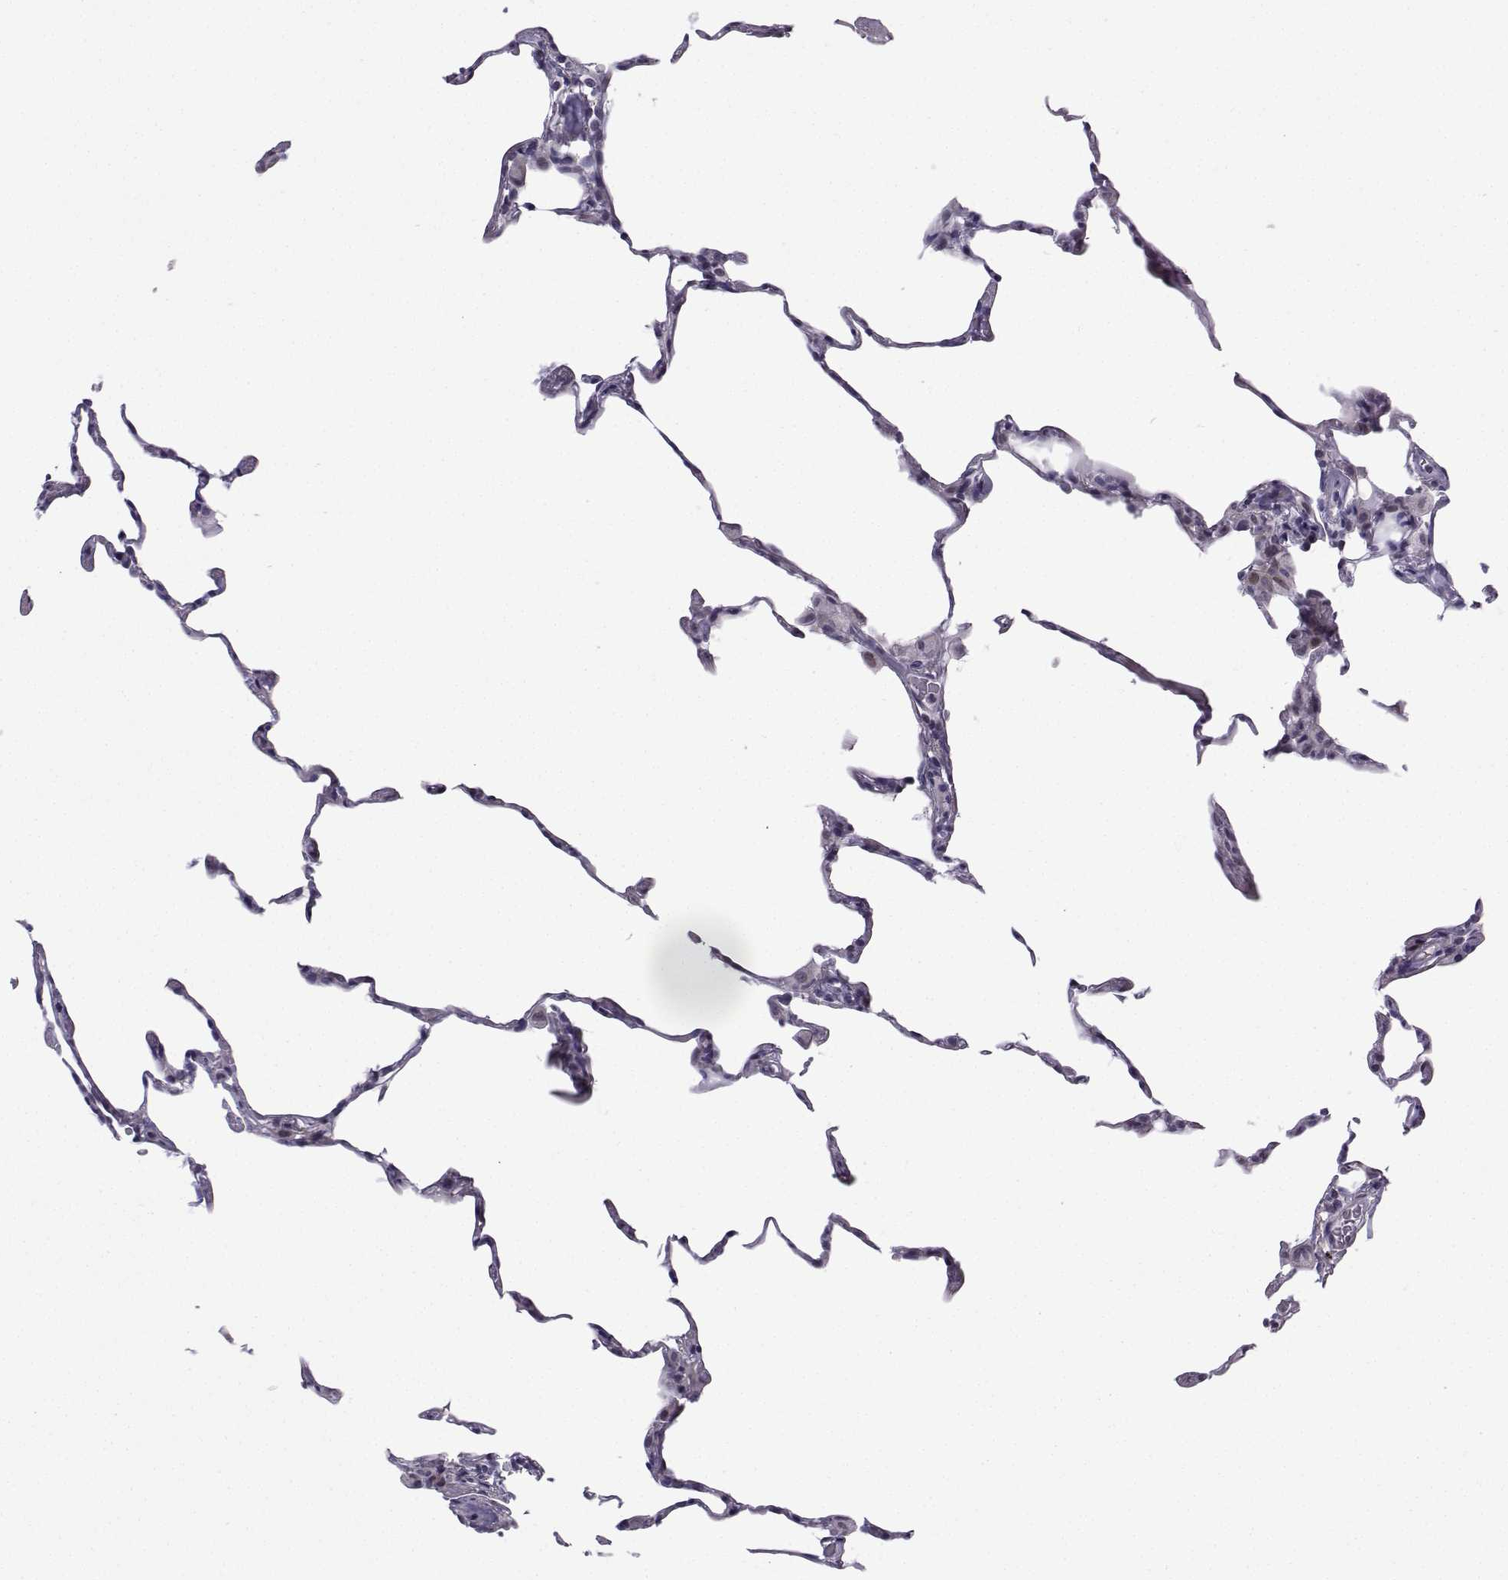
{"staining": {"intensity": "negative", "quantity": "none", "location": "none"}, "tissue": "lung", "cell_type": "Alveolar cells", "image_type": "normal", "snomed": [{"axis": "morphology", "description": "Normal tissue, NOS"}, {"axis": "topography", "description": "Lung"}], "caption": "Lung stained for a protein using immunohistochemistry (IHC) reveals no positivity alveolar cells.", "gene": "CFAP70", "patient": {"sex": "female", "age": 57}}